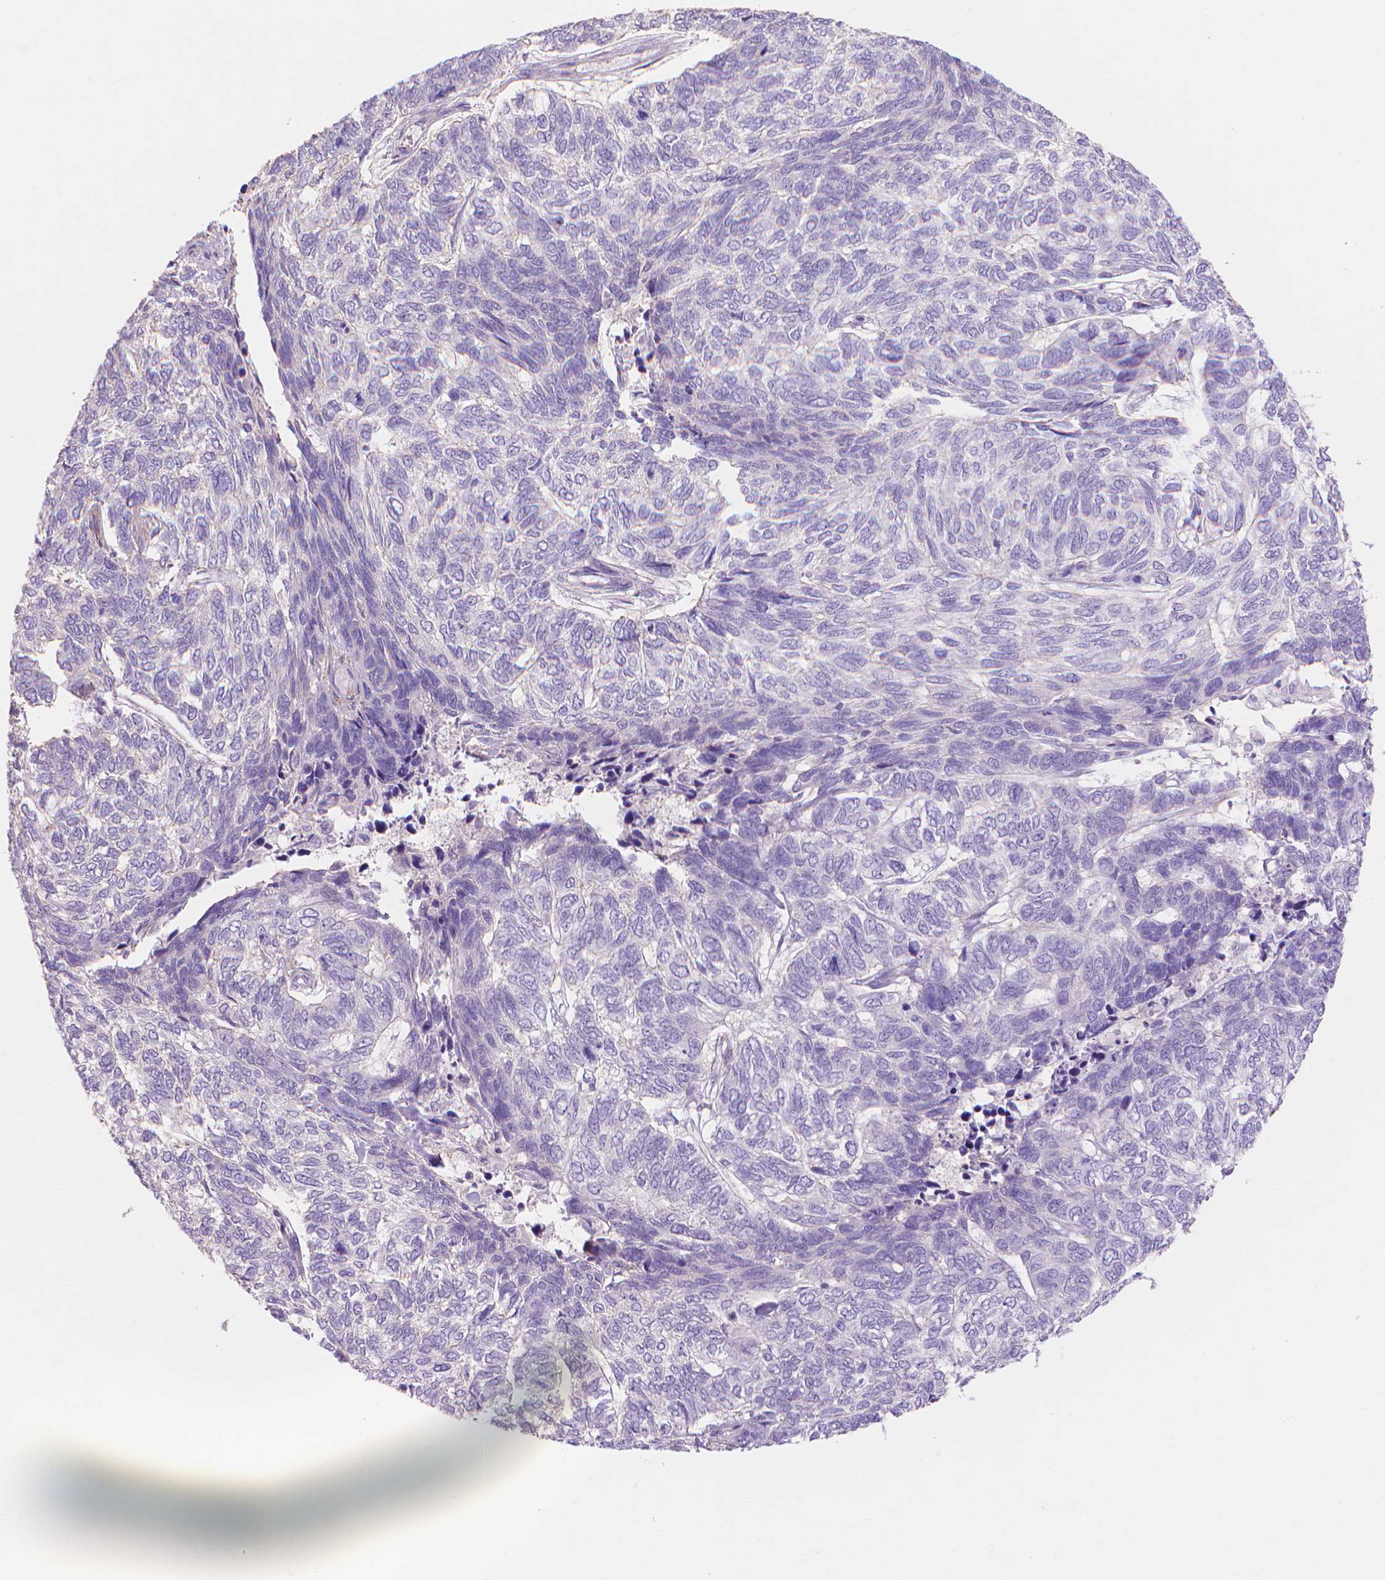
{"staining": {"intensity": "negative", "quantity": "none", "location": "none"}, "tissue": "skin cancer", "cell_type": "Tumor cells", "image_type": "cancer", "snomed": [{"axis": "morphology", "description": "Basal cell carcinoma"}, {"axis": "topography", "description": "Skin"}], "caption": "This is an immunohistochemistry micrograph of basal cell carcinoma (skin). There is no positivity in tumor cells.", "gene": "MBLAC1", "patient": {"sex": "female", "age": 65}}